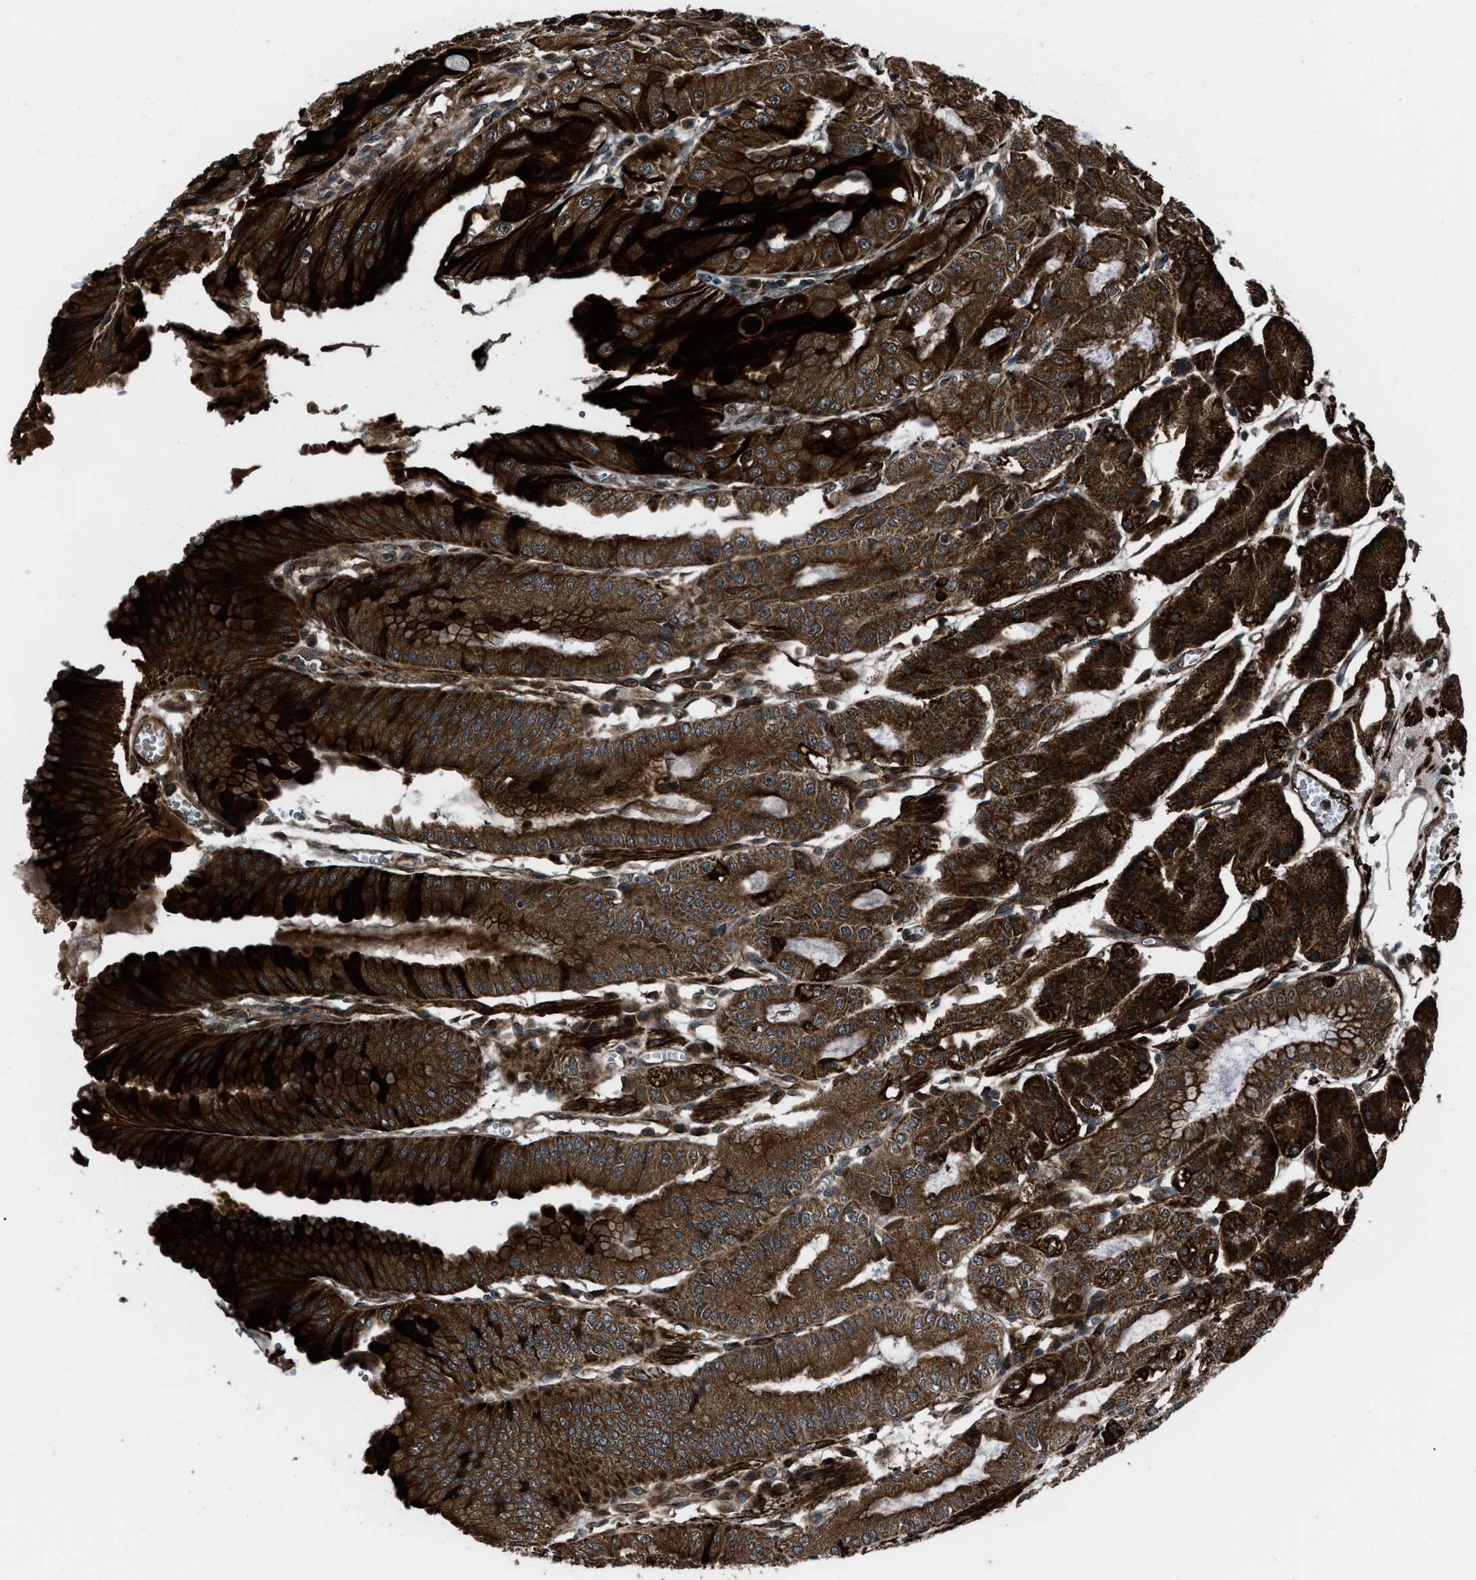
{"staining": {"intensity": "strong", "quantity": ">75%", "location": "cytoplasmic/membranous"}, "tissue": "stomach", "cell_type": "Glandular cells", "image_type": "normal", "snomed": [{"axis": "morphology", "description": "Normal tissue, NOS"}, {"axis": "topography", "description": "Stomach, lower"}], "caption": "High-magnification brightfield microscopy of normal stomach stained with DAB (brown) and counterstained with hematoxylin (blue). glandular cells exhibit strong cytoplasmic/membranous expression is present in approximately>75% of cells.", "gene": "IRAK4", "patient": {"sex": "male", "age": 71}}